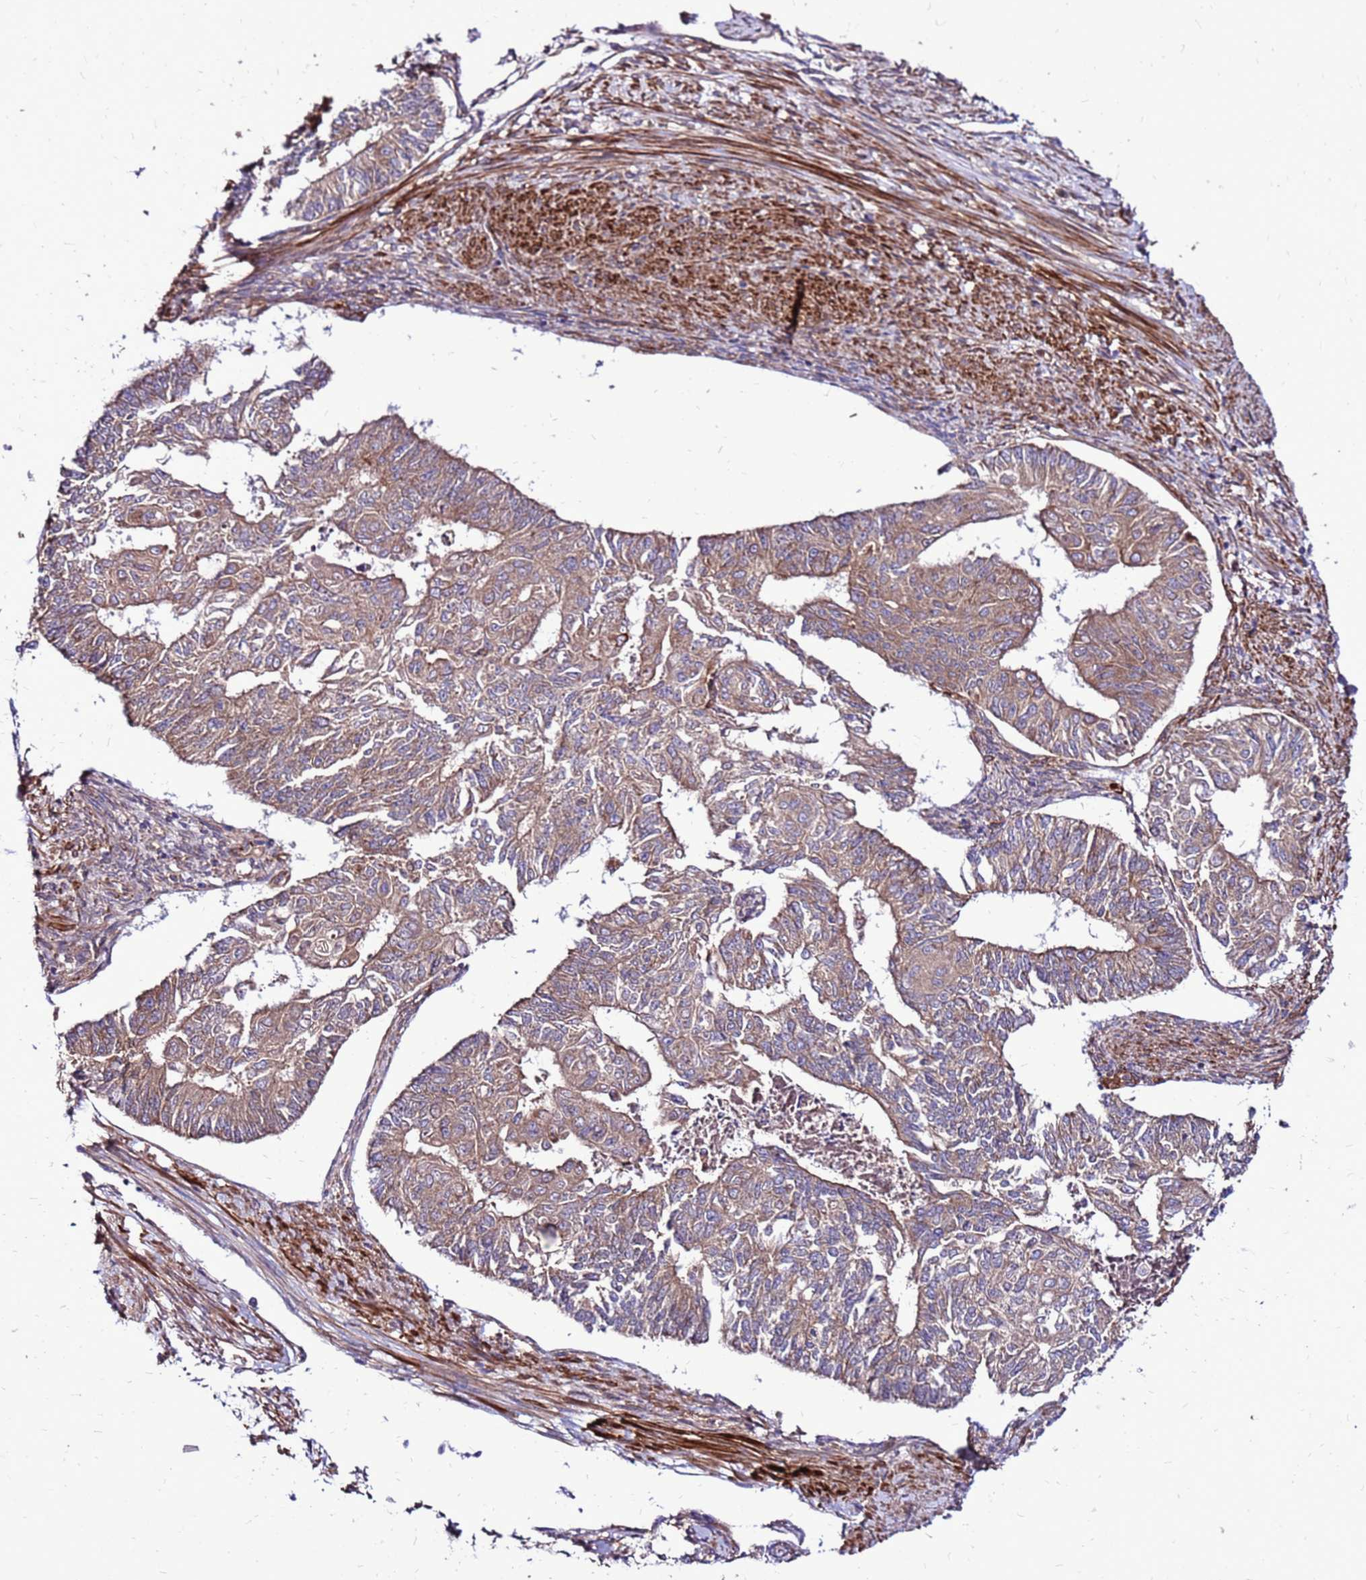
{"staining": {"intensity": "weak", "quantity": ">75%", "location": "cytoplasmic/membranous"}, "tissue": "endometrial cancer", "cell_type": "Tumor cells", "image_type": "cancer", "snomed": [{"axis": "morphology", "description": "Adenocarcinoma, NOS"}, {"axis": "topography", "description": "Endometrium"}], "caption": "Adenocarcinoma (endometrial) stained with immunohistochemistry shows weak cytoplasmic/membranous staining in about >75% of tumor cells. The staining was performed using DAB (3,3'-diaminobenzidine), with brown indicating positive protein expression. Nuclei are stained blue with hematoxylin.", "gene": "EI24", "patient": {"sex": "female", "age": 32}}